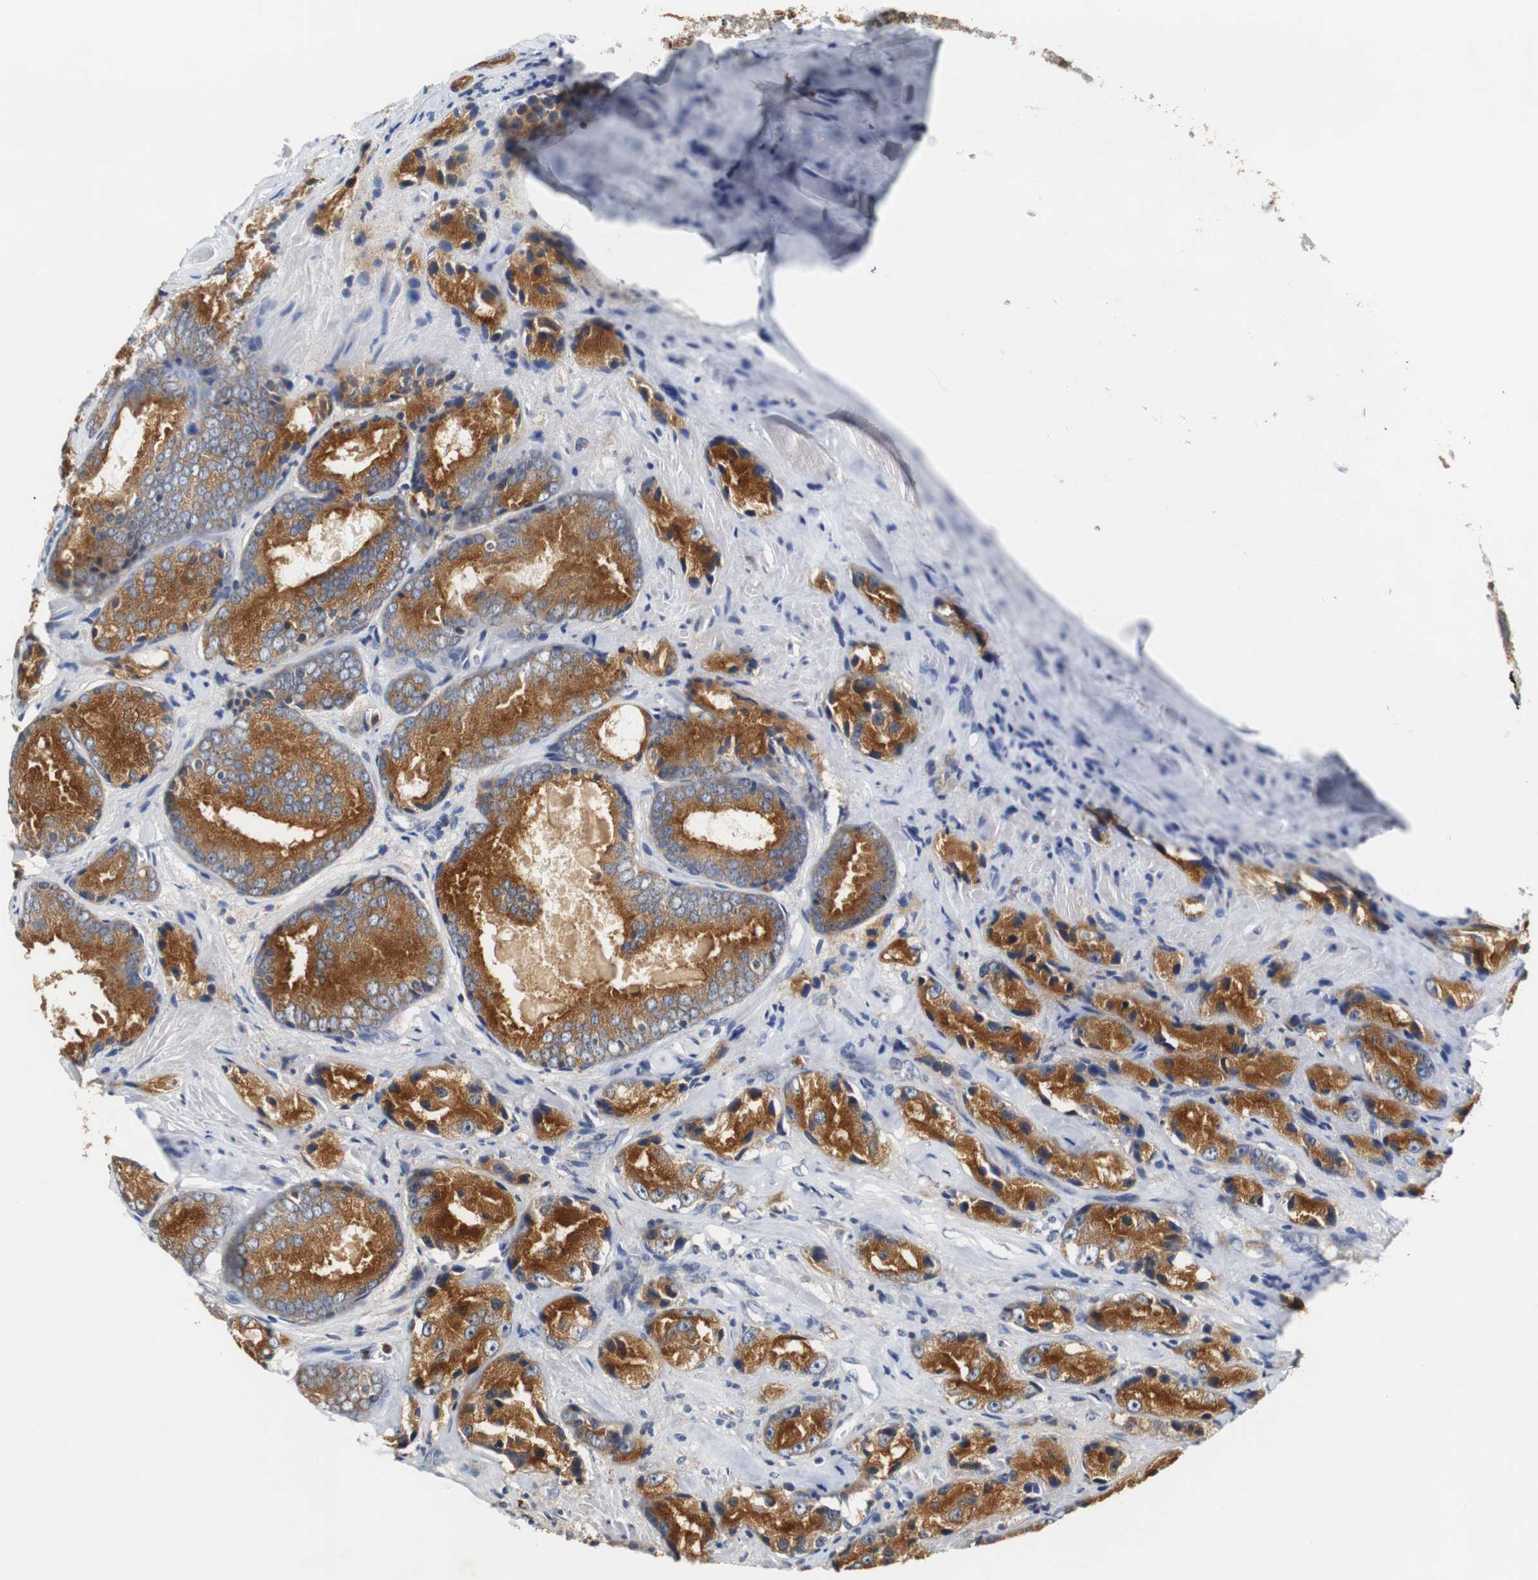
{"staining": {"intensity": "strong", "quantity": ">75%", "location": "cytoplasmic/membranous"}, "tissue": "prostate cancer", "cell_type": "Tumor cells", "image_type": "cancer", "snomed": [{"axis": "morphology", "description": "Adenocarcinoma, Low grade"}, {"axis": "topography", "description": "Prostate"}], "caption": "The photomicrograph shows immunohistochemical staining of prostate low-grade adenocarcinoma. There is strong cytoplasmic/membranous positivity is identified in approximately >75% of tumor cells.", "gene": "VAMP8", "patient": {"sex": "male", "age": 64}}